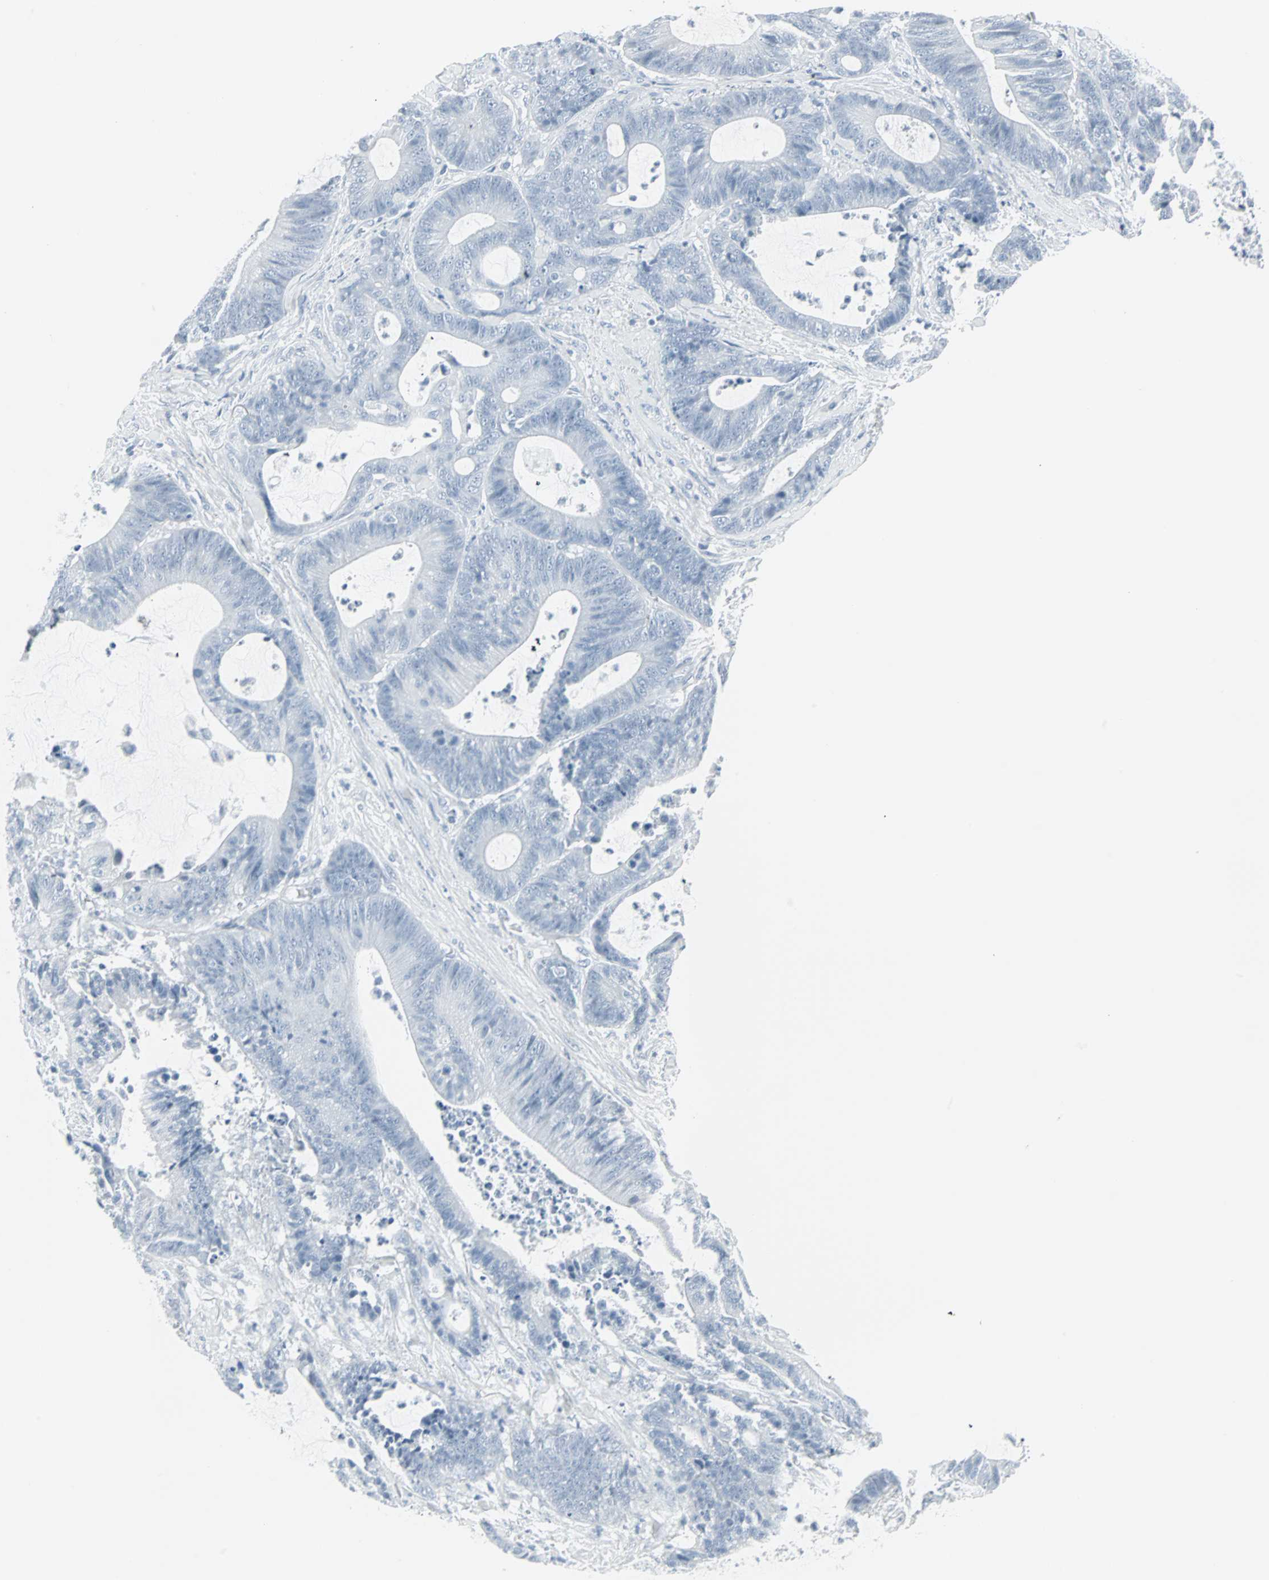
{"staining": {"intensity": "negative", "quantity": "none", "location": "none"}, "tissue": "colorectal cancer", "cell_type": "Tumor cells", "image_type": "cancer", "snomed": [{"axis": "morphology", "description": "Adenocarcinoma, NOS"}, {"axis": "topography", "description": "Colon"}], "caption": "IHC histopathology image of neoplastic tissue: colorectal adenocarcinoma stained with DAB exhibits no significant protein staining in tumor cells. Brightfield microscopy of IHC stained with DAB (brown) and hematoxylin (blue), captured at high magnification.", "gene": "LANCL3", "patient": {"sex": "female", "age": 84}}